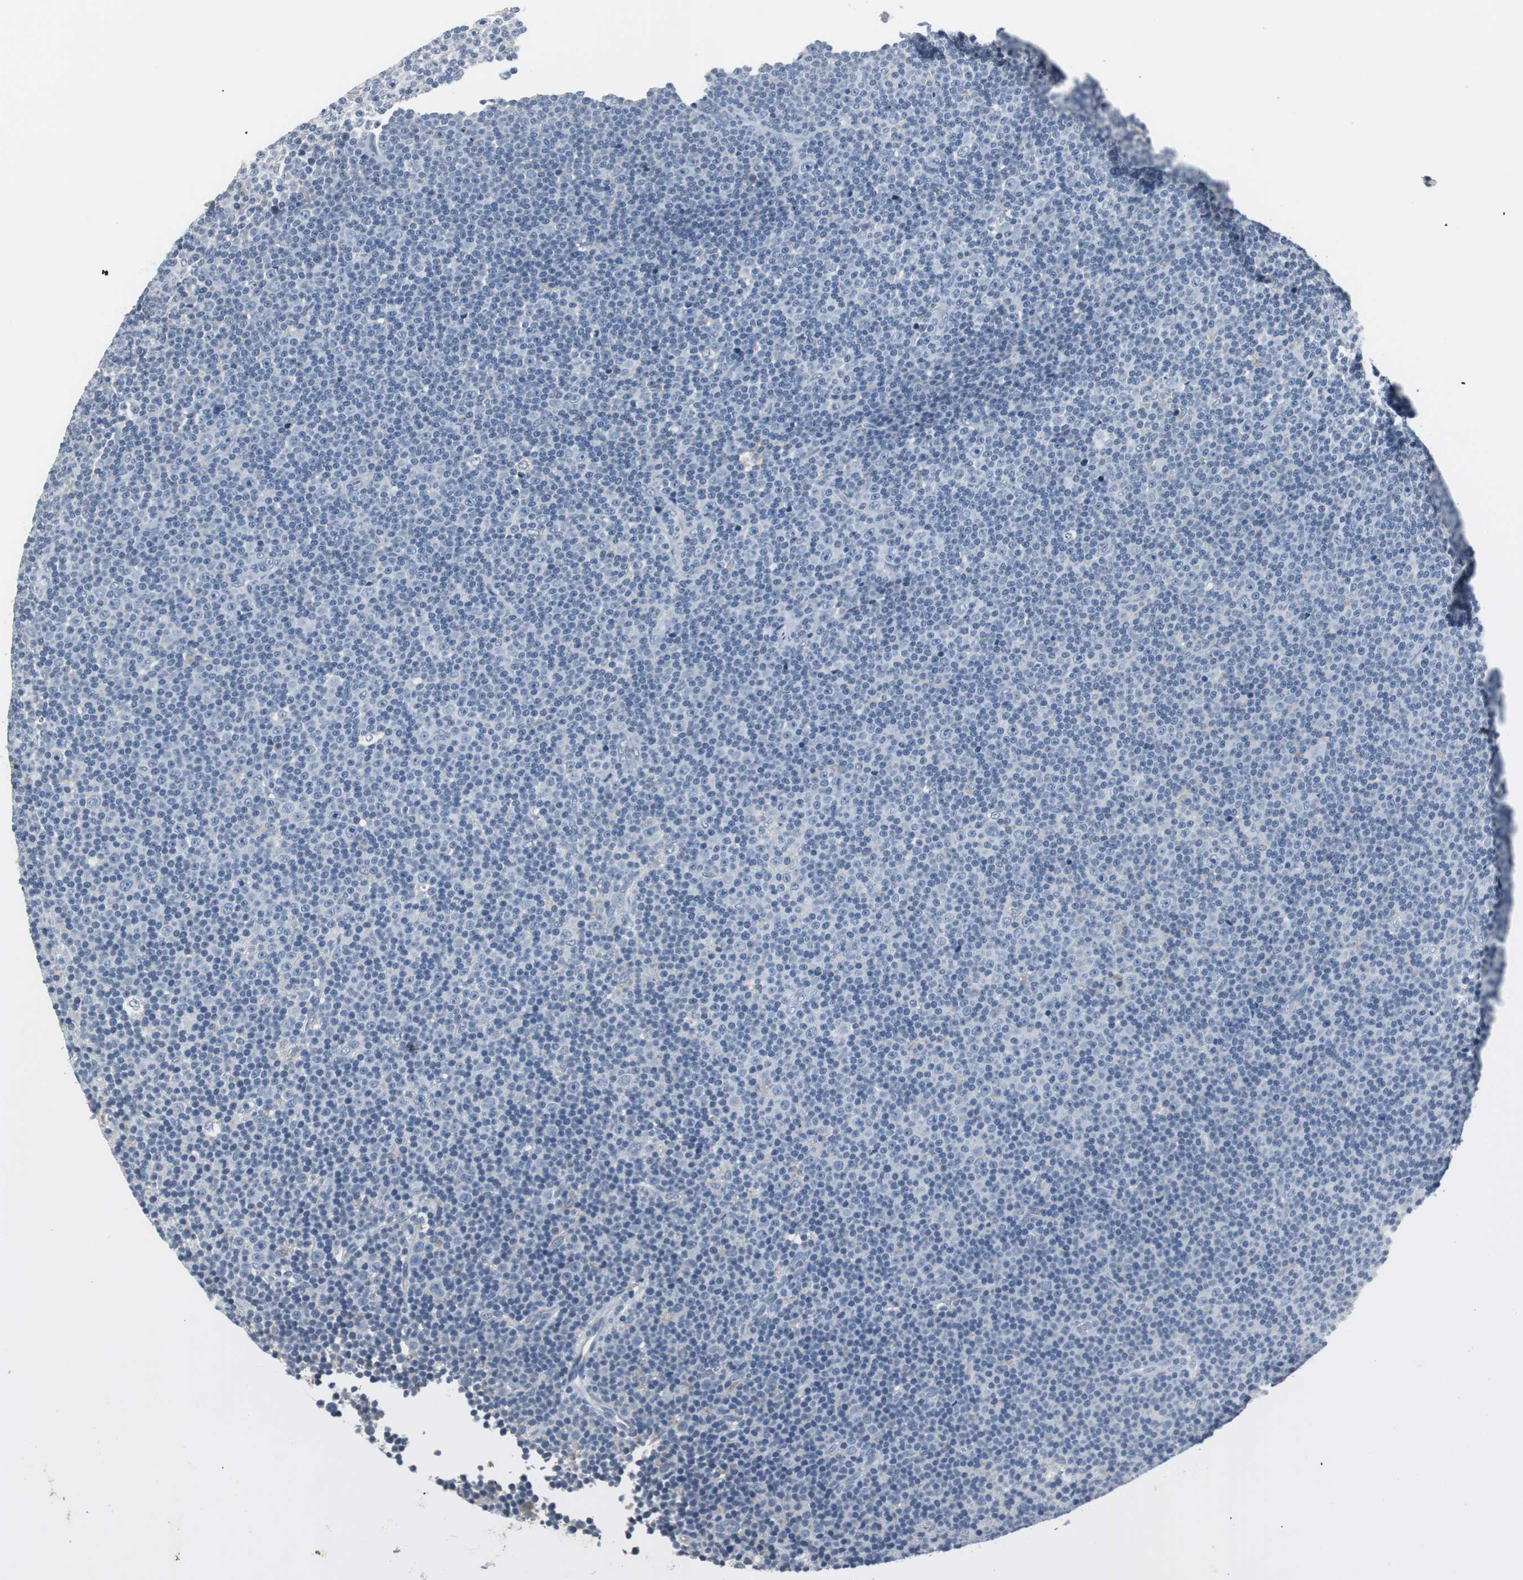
{"staining": {"intensity": "negative", "quantity": "none", "location": "none"}, "tissue": "lymphoma", "cell_type": "Tumor cells", "image_type": "cancer", "snomed": [{"axis": "morphology", "description": "Malignant lymphoma, non-Hodgkin's type, Low grade"}, {"axis": "topography", "description": "Lymph node"}], "caption": "Low-grade malignant lymphoma, non-Hodgkin's type stained for a protein using immunohistochemistry (IHC) reveals no positivity tumor cells.", "gene": "SLC2A5", "patient": {"sex": "female", "age": 67}}